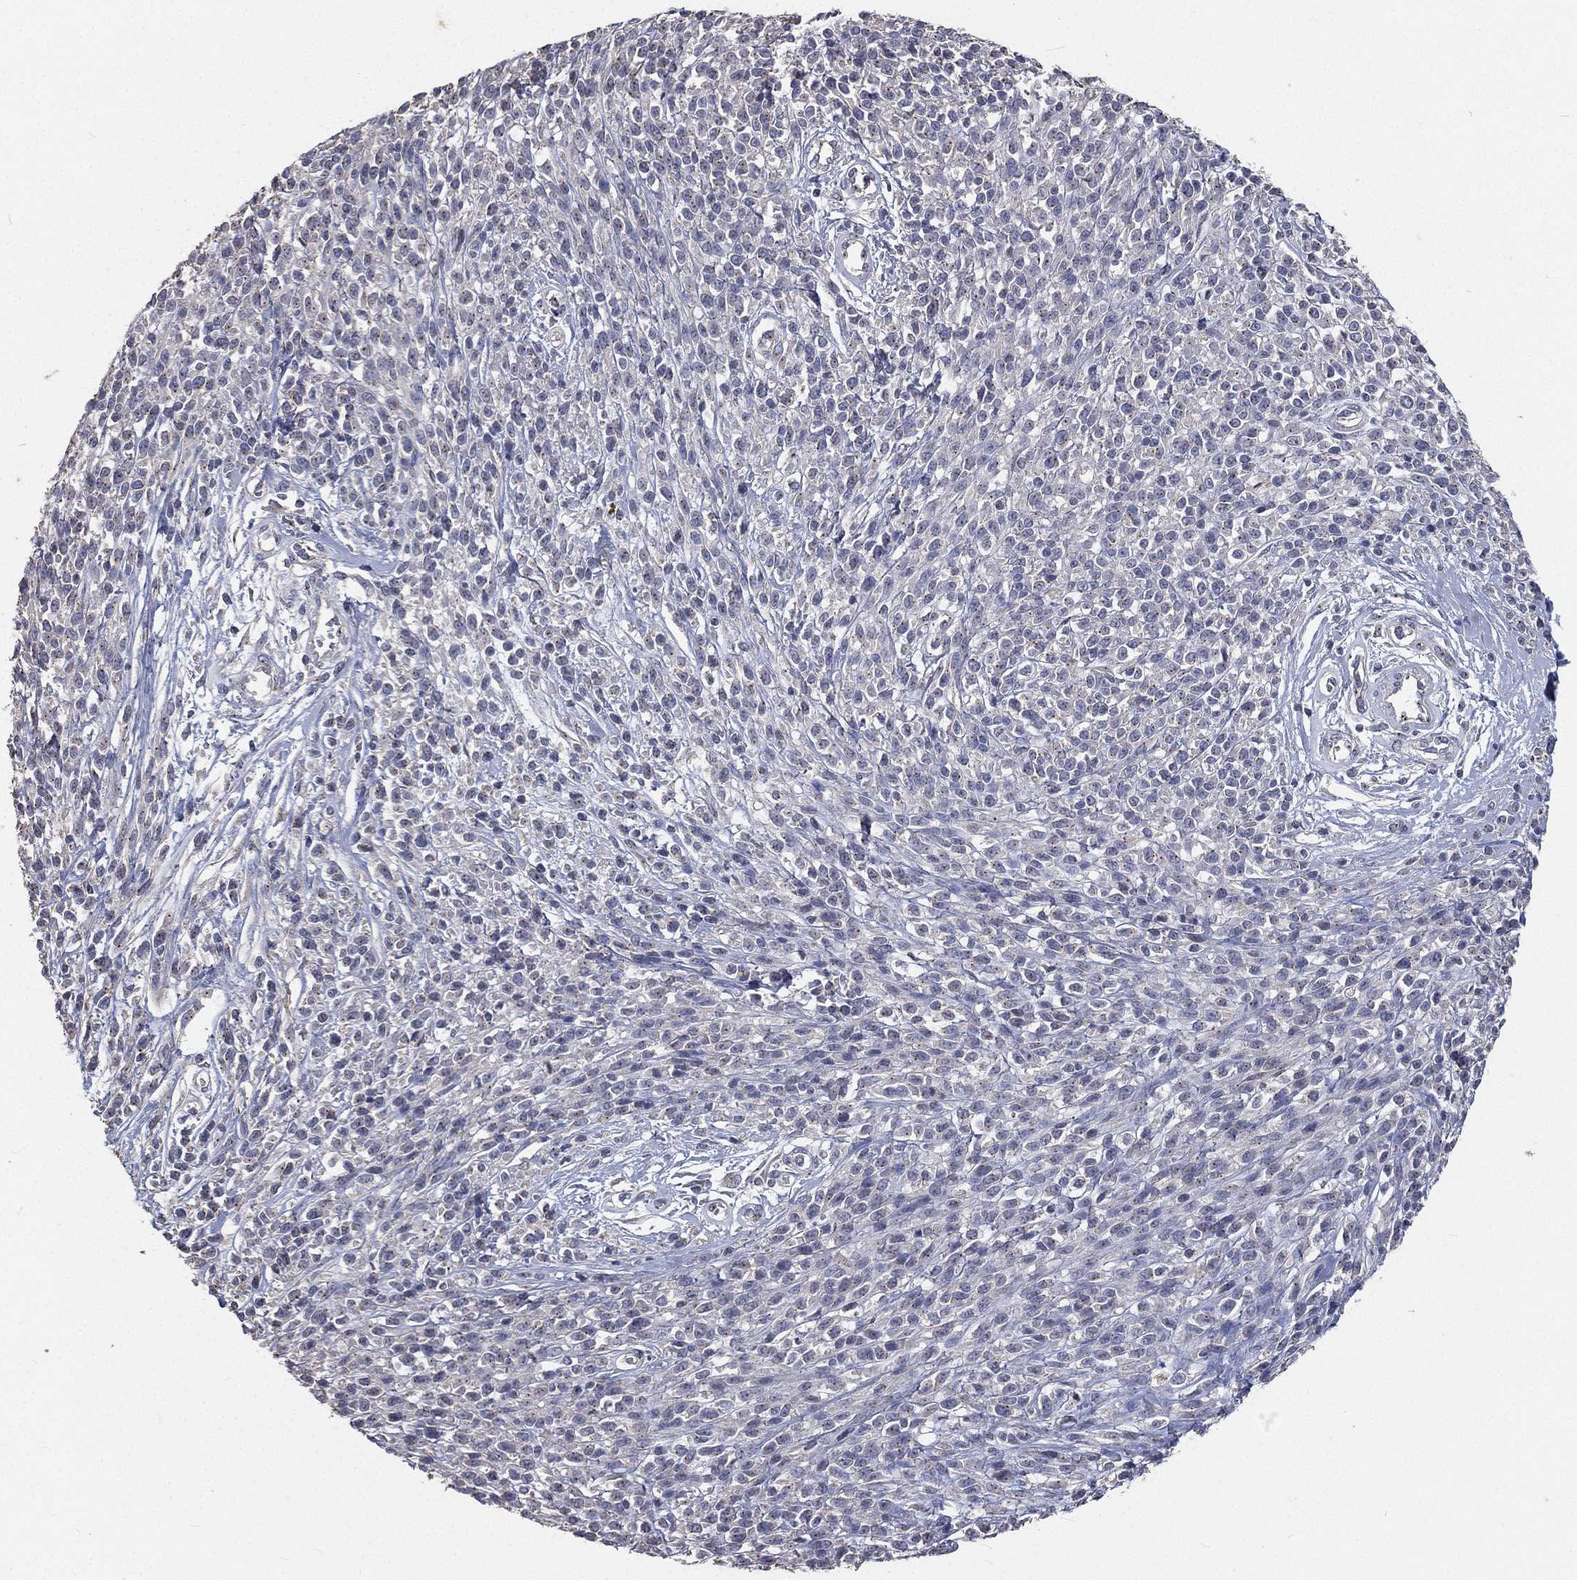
{"staining": {"intensity": "negative", "quantity": "none", "location": "none"}, "tissue": "melanoma", "cell_type": "Tumor cells", "image_type": "cancer", "snomed": [{"axis": "morphology", "description": "Malignant melanoma, NOS"}, {"axis": "topography", "description": "Skin"}, {"axis": "topography", "description": "Skin of trunk"}], "caption": "Immunohistochemistry photomicrograph of neoplastic tissue: human malignant melanoma stained with DAB (3,3'-diaminobenzidine) displays no significant protein expression in tumor cells.", "gene": "CROCC", "patient": {"sex": "male", "age": 74}}